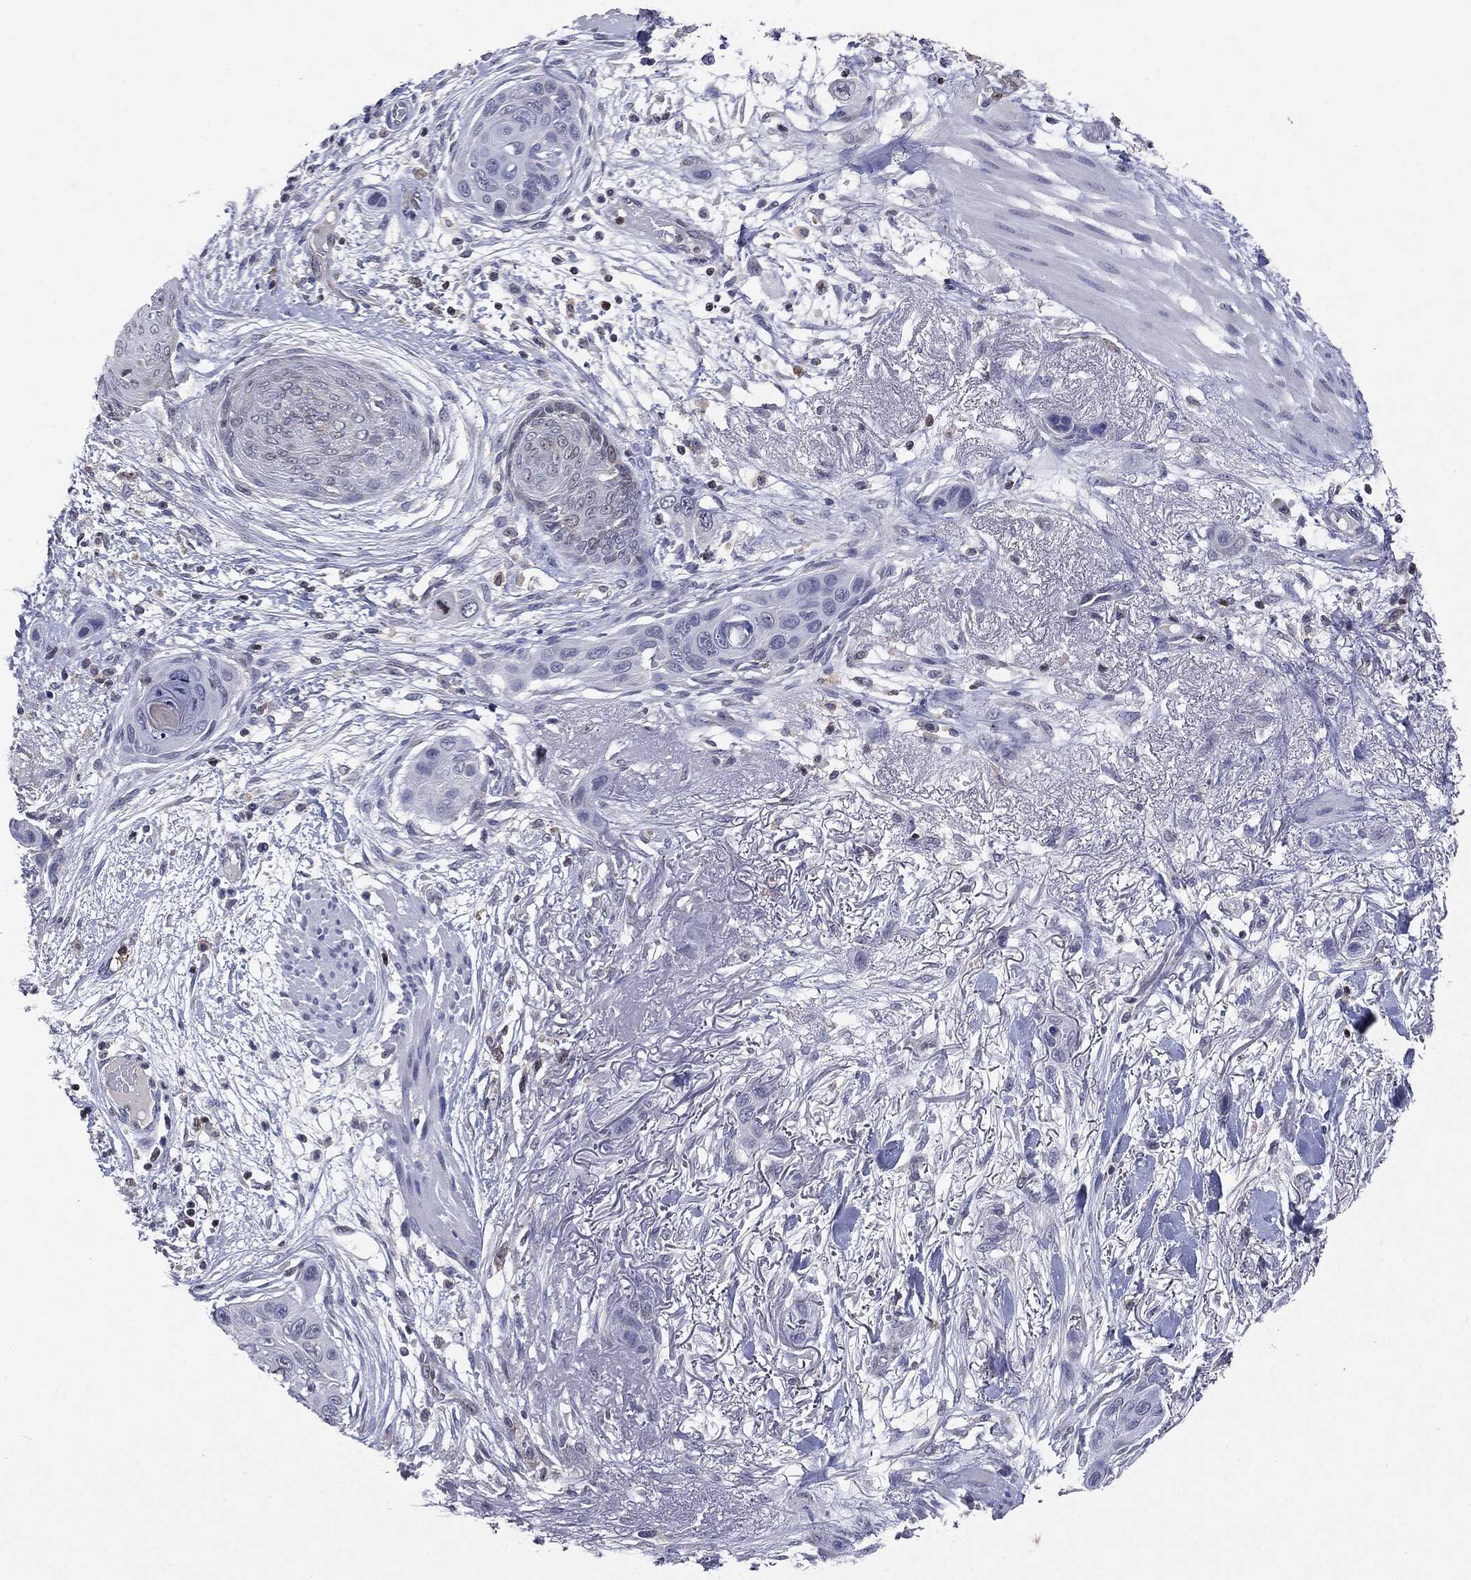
{"staining": {"intensity": "negative", "quantity": "none", "location": "none"}, "tissue": "skin cancer", "cell_type": "Tumor cells", "image_type": "cancer", "snomed": [{"axis": "morphology", "description": "Squamous cell carcinoma, NOS"}, {"axis": "topography", "description": "Skin"}], "caption": "Immunohistochemical staining of human squamous cell carcinoma (skin) exhibits no significant staining in tumor cells.", "gene": "KIF2C", "patient": {"sex": "male", "age": 79}}